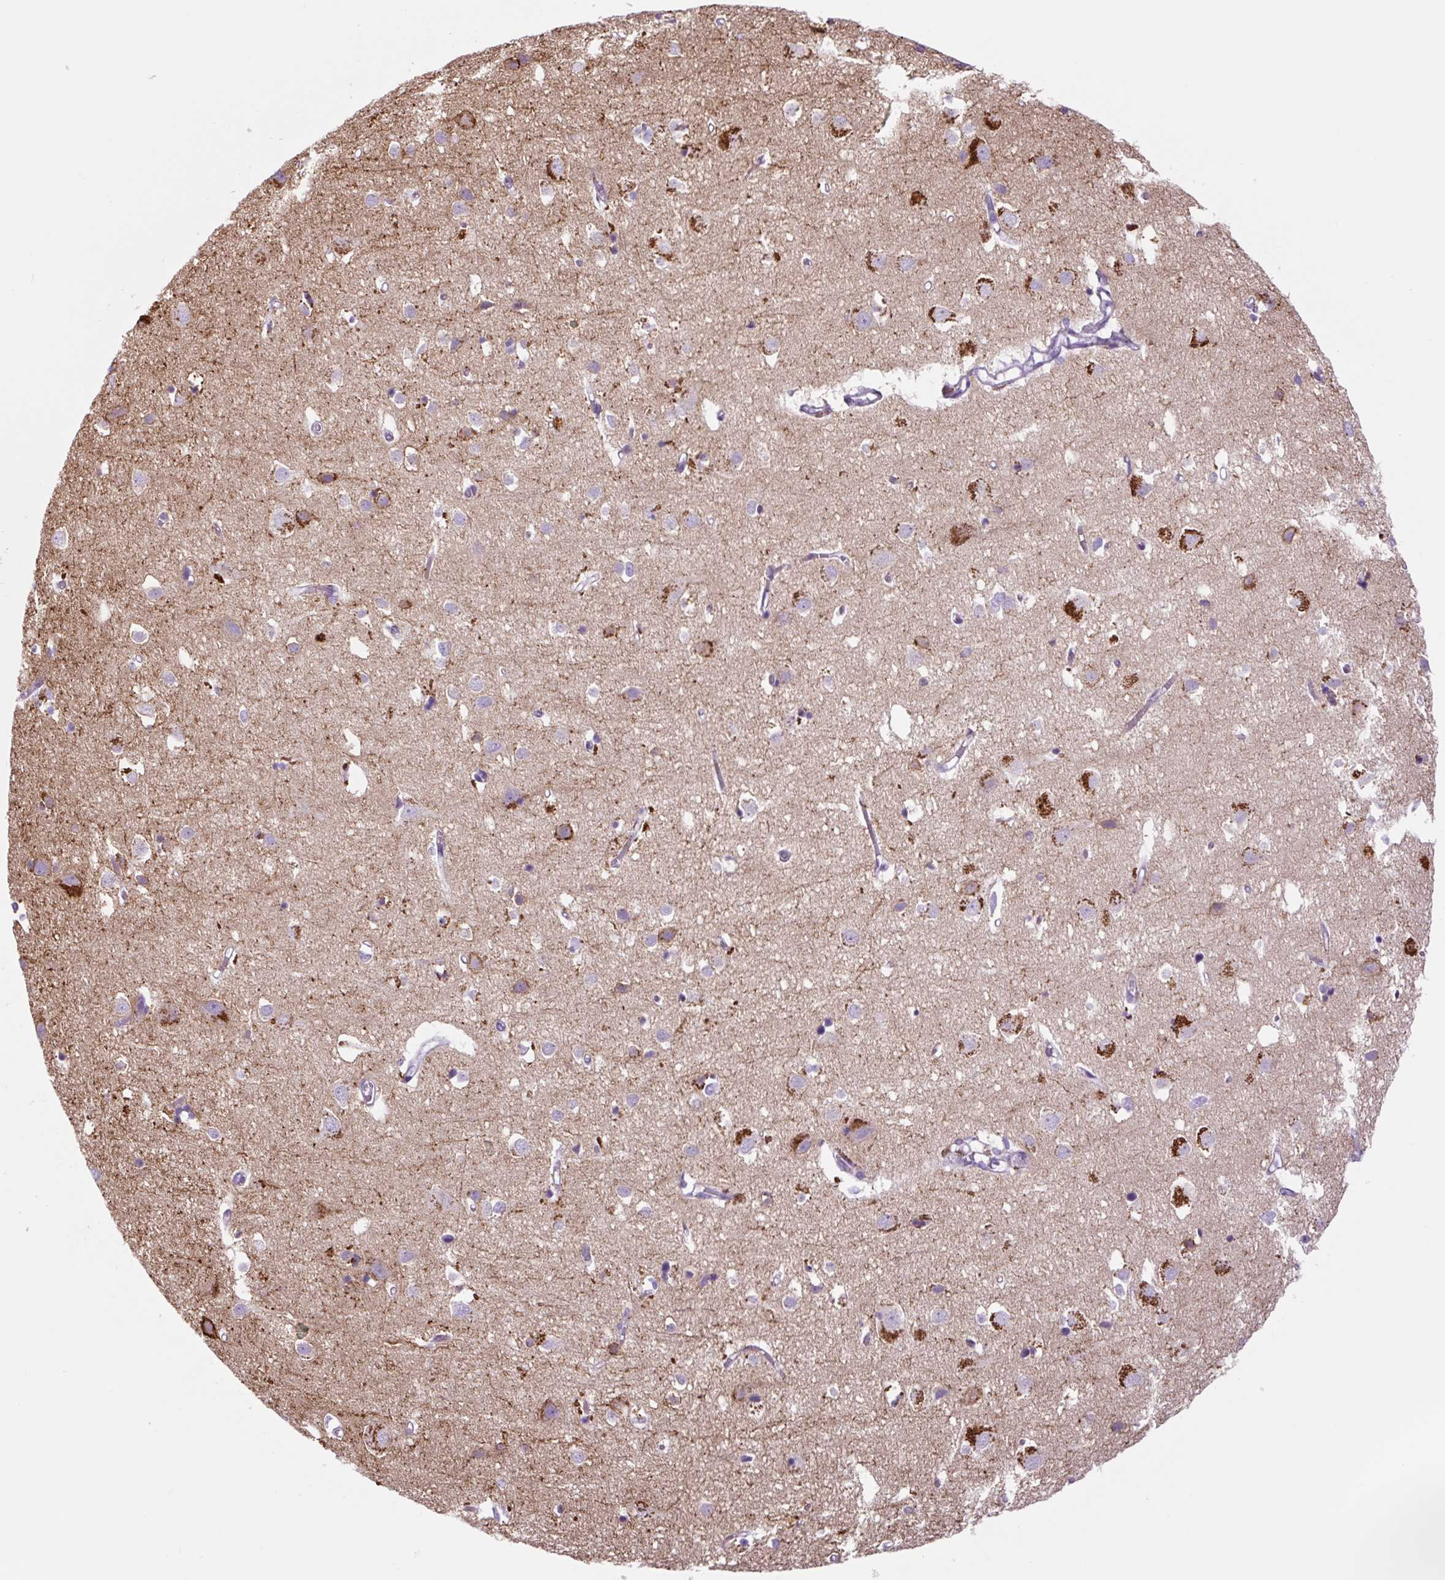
{"staining": {"intensity": "negative", "quantity": "none", "location": "none"}, "tissue": "cerebral cortex", "cell_type": "Endothelial cells", "image_type": "normal", "snomed": [{"axis": "morphology", "description": "Normal tissue, NOS"}, {"axis": "topography", "description": "Cerebral cortex"}], "caption": "Human cerebral cortex stained for a protein using IHC displays no positivity in endothelial cells.", "gene": "LCN10", "patient": {"sex": "male", "age": 70}}